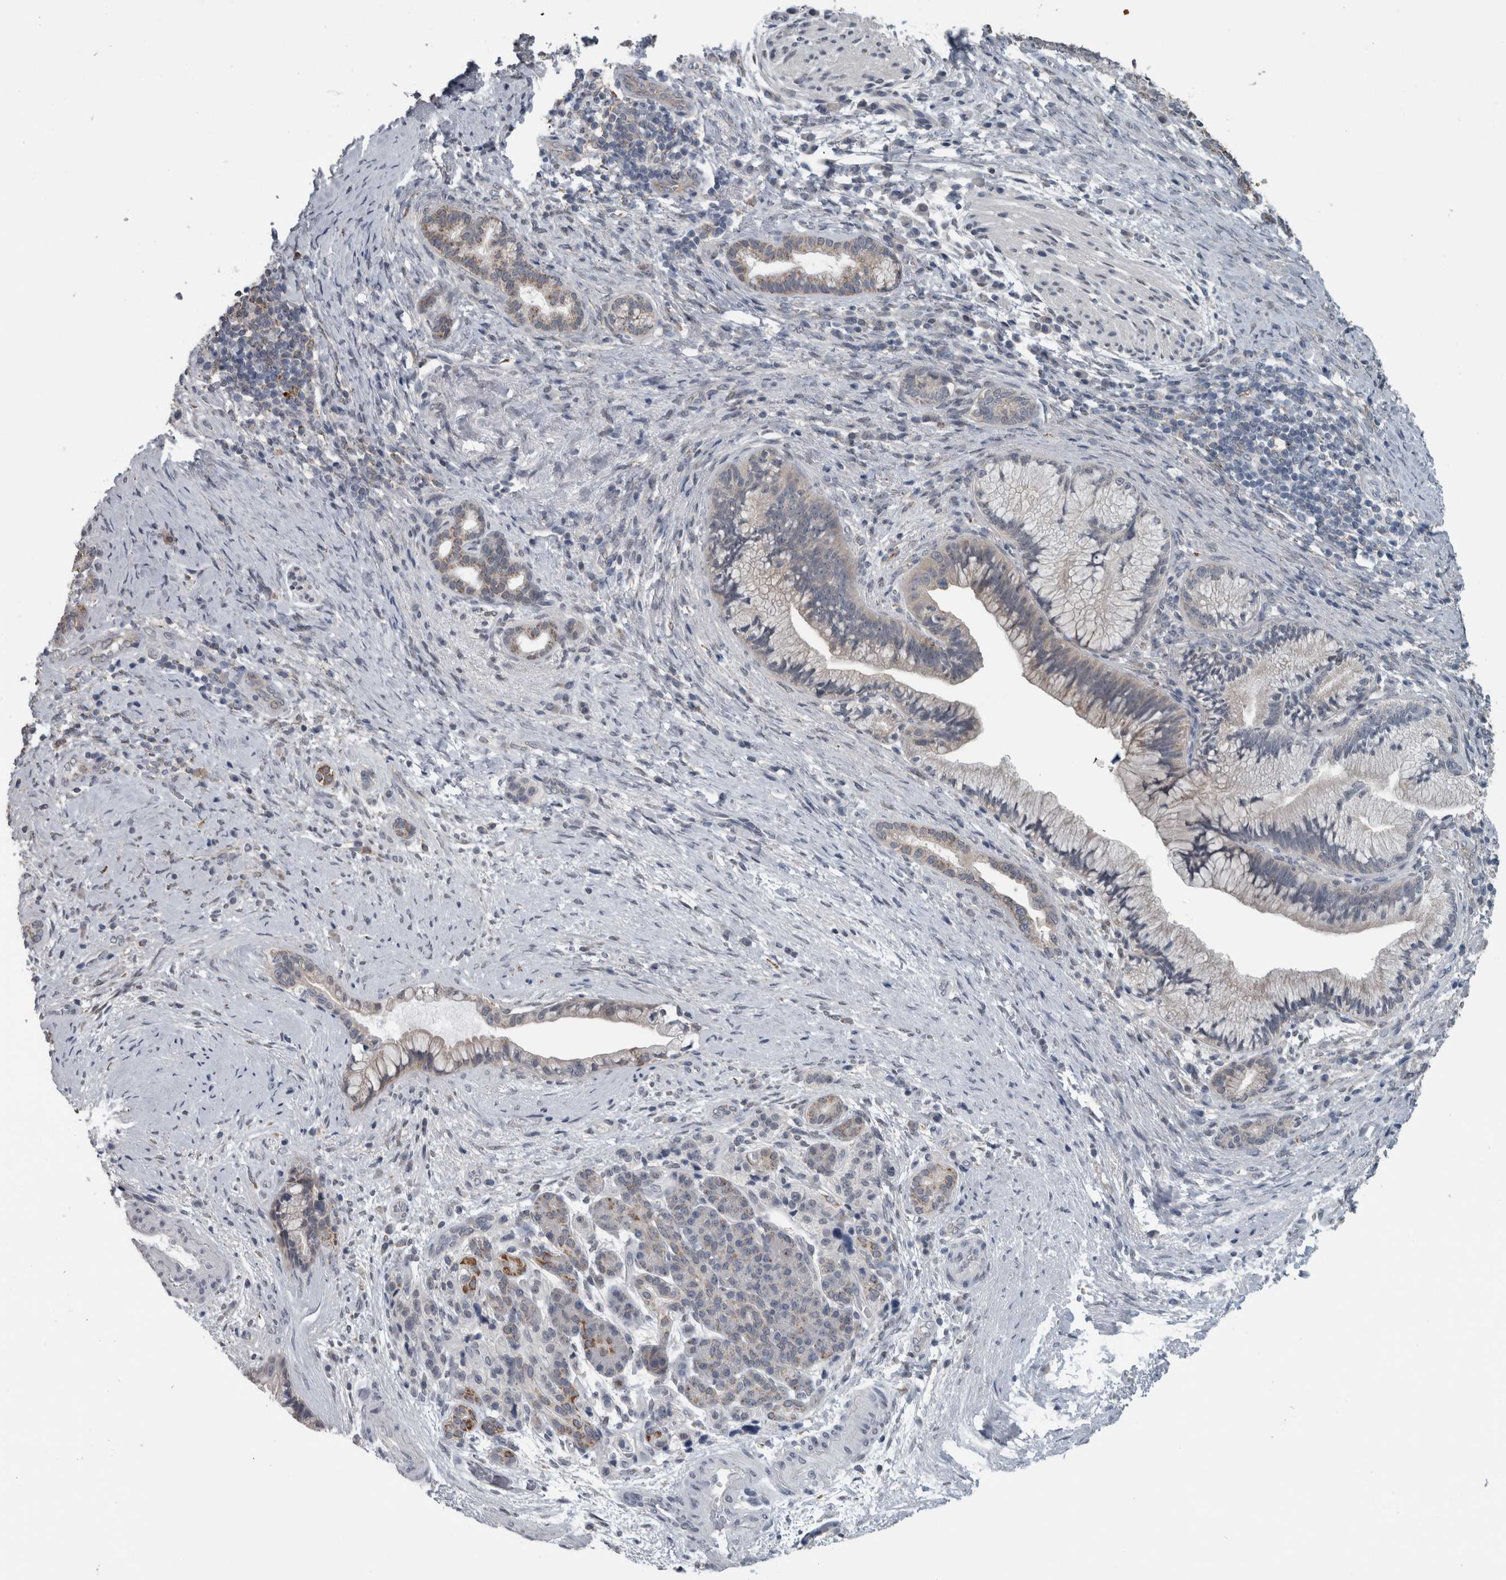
{"staining": {"intensity": "weak", "quantity": "<25%", "location": "cytoplasmic/membranous"}, "tissue": "pancreatic cancer", "cell_type": "Tumor cells", "image_type": "cancer", "snomed": [{"axis": "morphology", "description": "Adenocarcinoma, NOS"}, {"axis": "topography", "description": "Pancreas"}], "caption": "The image displays no staining of tumor cells in adenocarcinoma (pancreatic). The staining was performed using DAB (3,3'-diaminobenzidine) to visualize the protein expression in brown, while the nuclei were stained in blue with hematoxylin (Magnification: 20x).", "gene": "ACSF2", "patient": {"sex": "male", "age": 59}}